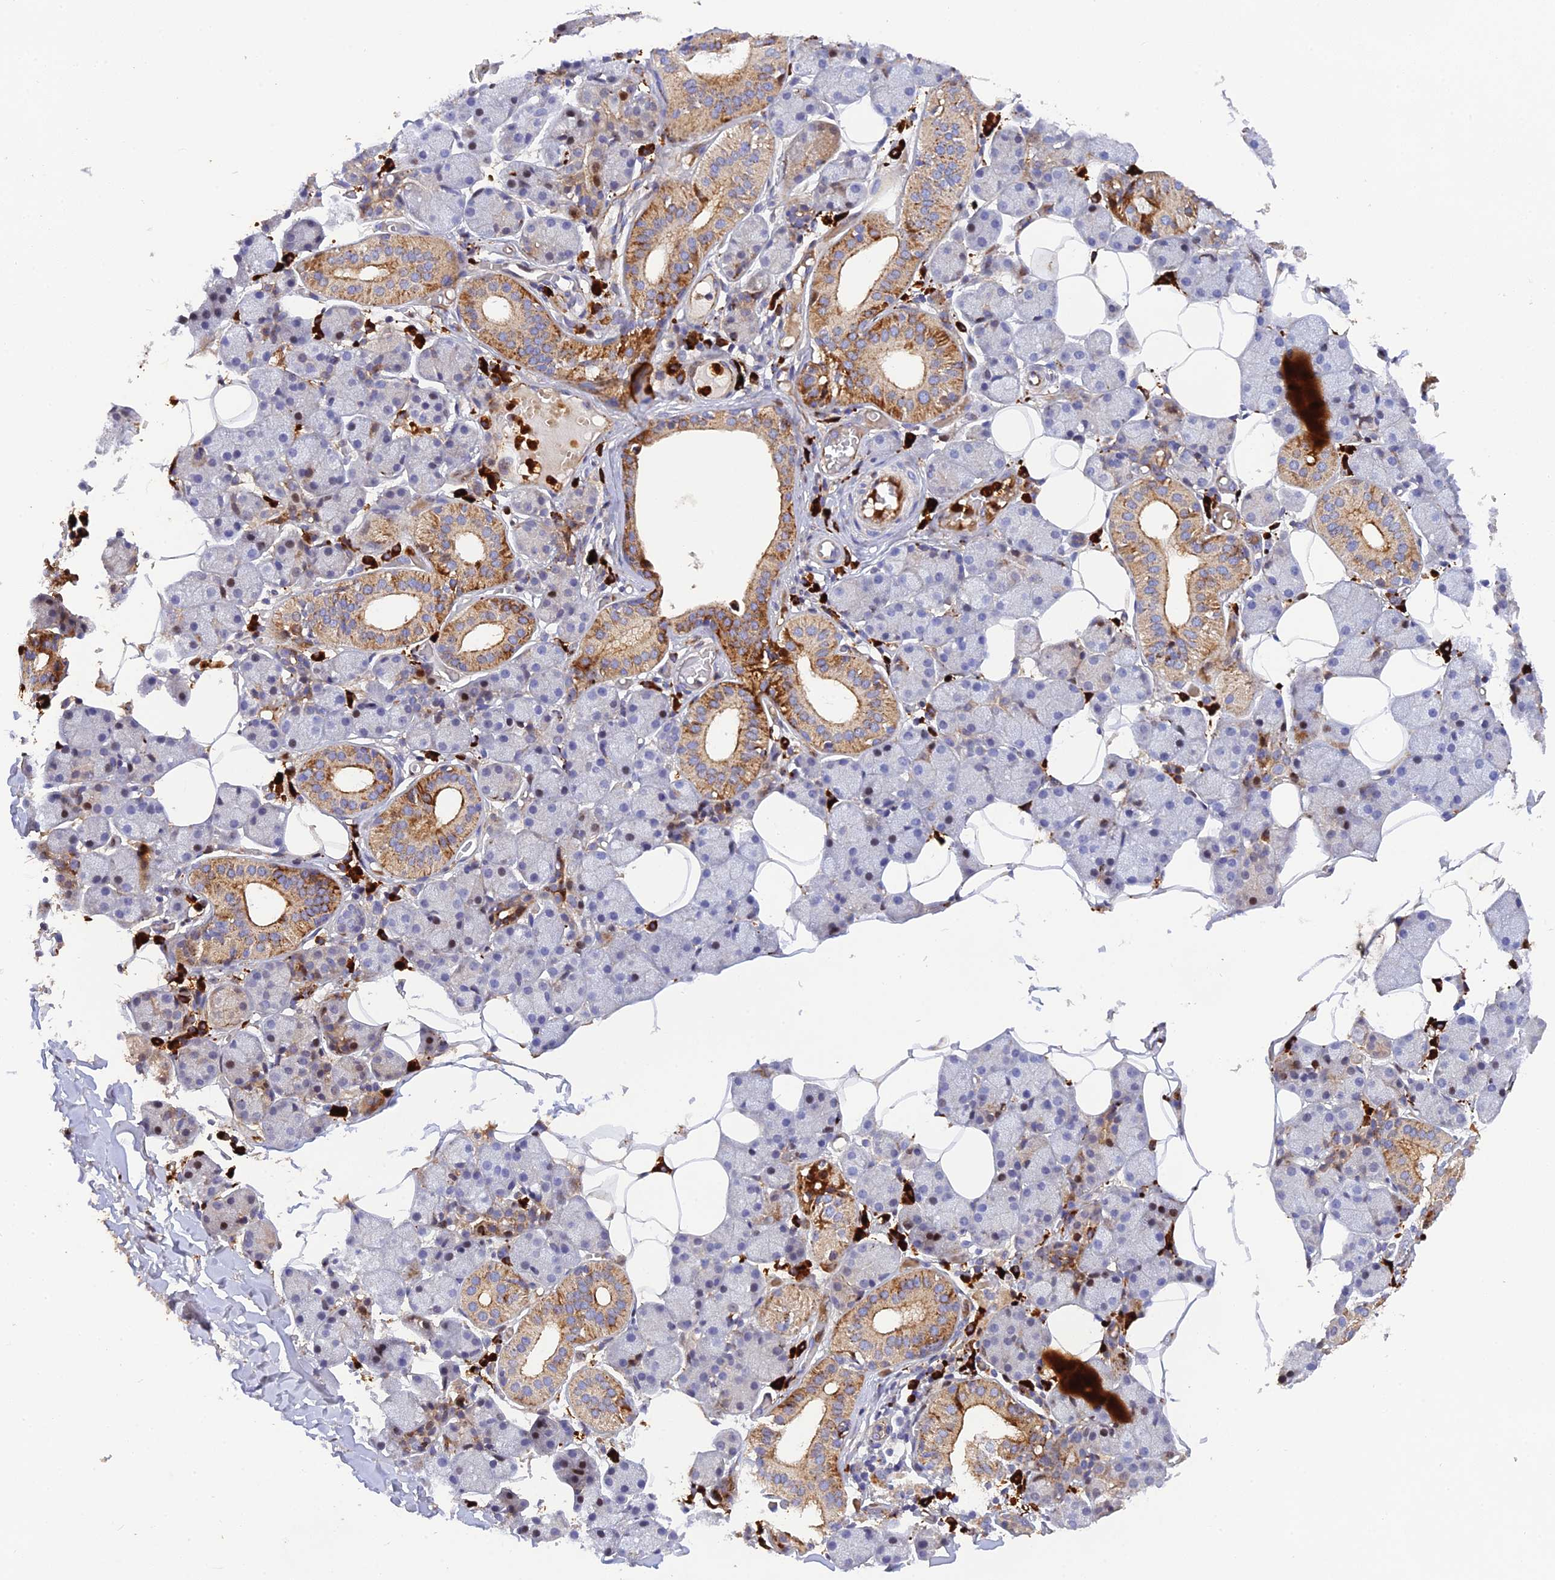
{"staining": {"intensity": "moderate", "quantity": "25%-75%", "location": "cytoplasmic/membranous"}, "tissue": "salivary gland", "cell_type": "Glandular cells", "image_type": "normal", "snomed": [{"axis": "morphology", "description": "Normal tissue, NOS"}, {"axis": "topography", "description": "Salivary gland"}], "caption": "Brown immunohistochemical staining in unremarkable salivary gland displays moderate cytoplasmic/membranous expression in approximately 25%-75% of glandular cells. The staining is performed using DAB brown chromogen to label protein expression. The nuclei are counter-stained blue using hematoxylin.", "gene": "CPSF4L", "patient": {"sex": "female", "age": 33}}